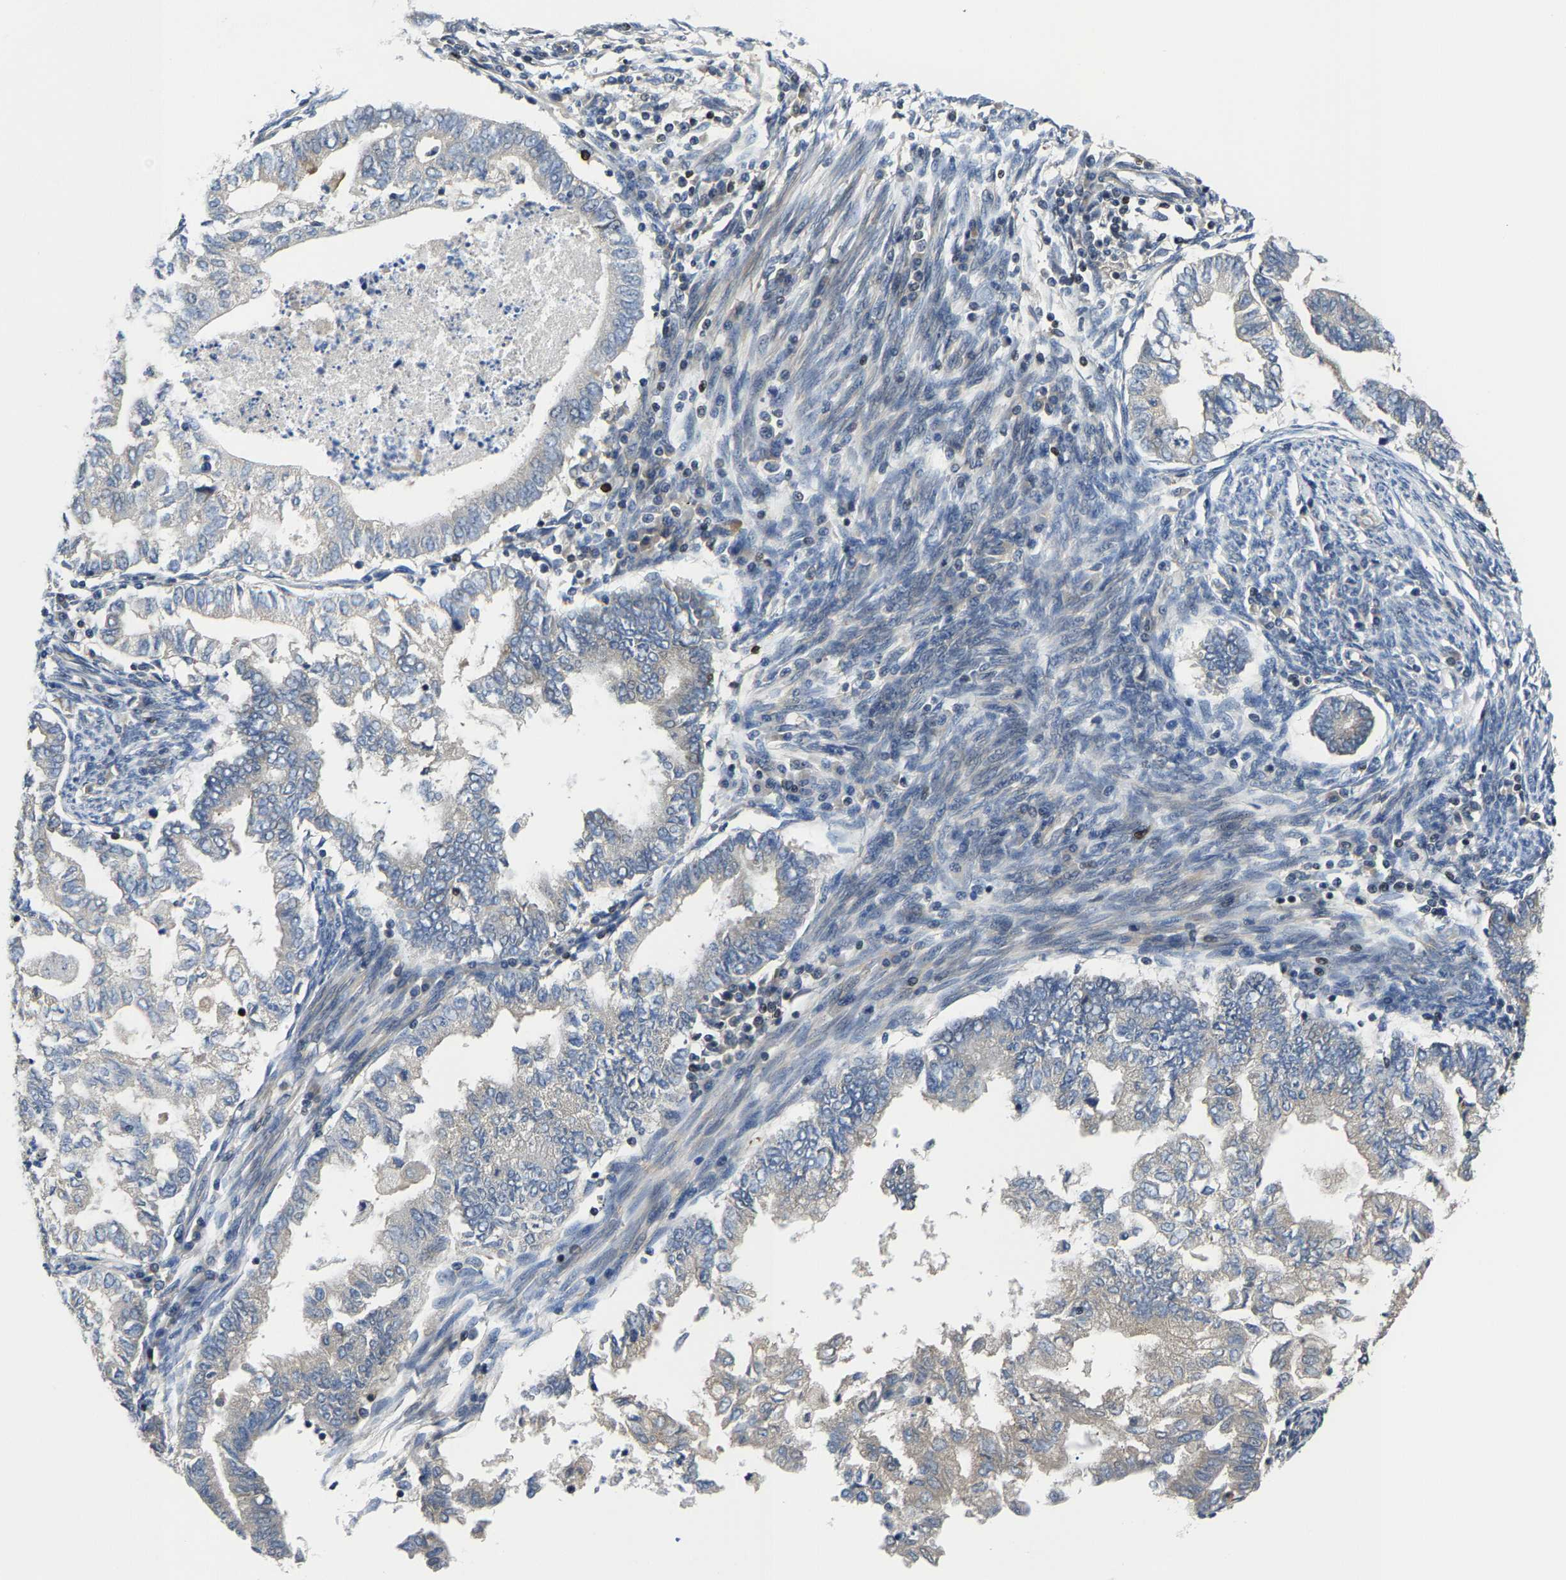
{"staining": {"intensity": "negative", "quantity": "none", "location": "none"}, "tissue": "endometrial cancer", "cell_type": "Tumor cells", "image_type": "cancer", "snomed": [{"axis": "morphology", "description": "Polyp, NOS"}, {"axis": "morphology", "description": "Adenocarcinoma, NOS"}, {"axis": "morphology", "description": "Adenoma, NOS"}, {"axis": "topography", "description": "Endometrium"}], "caption": "A high-resolution histopathology image shows immunohistochemistry staining of endometrial cancer (polyp), which exhibits no significant staining in tumor cells.", "gene": "AGBL3", "patient": {"sex": "female", "age": 79}}